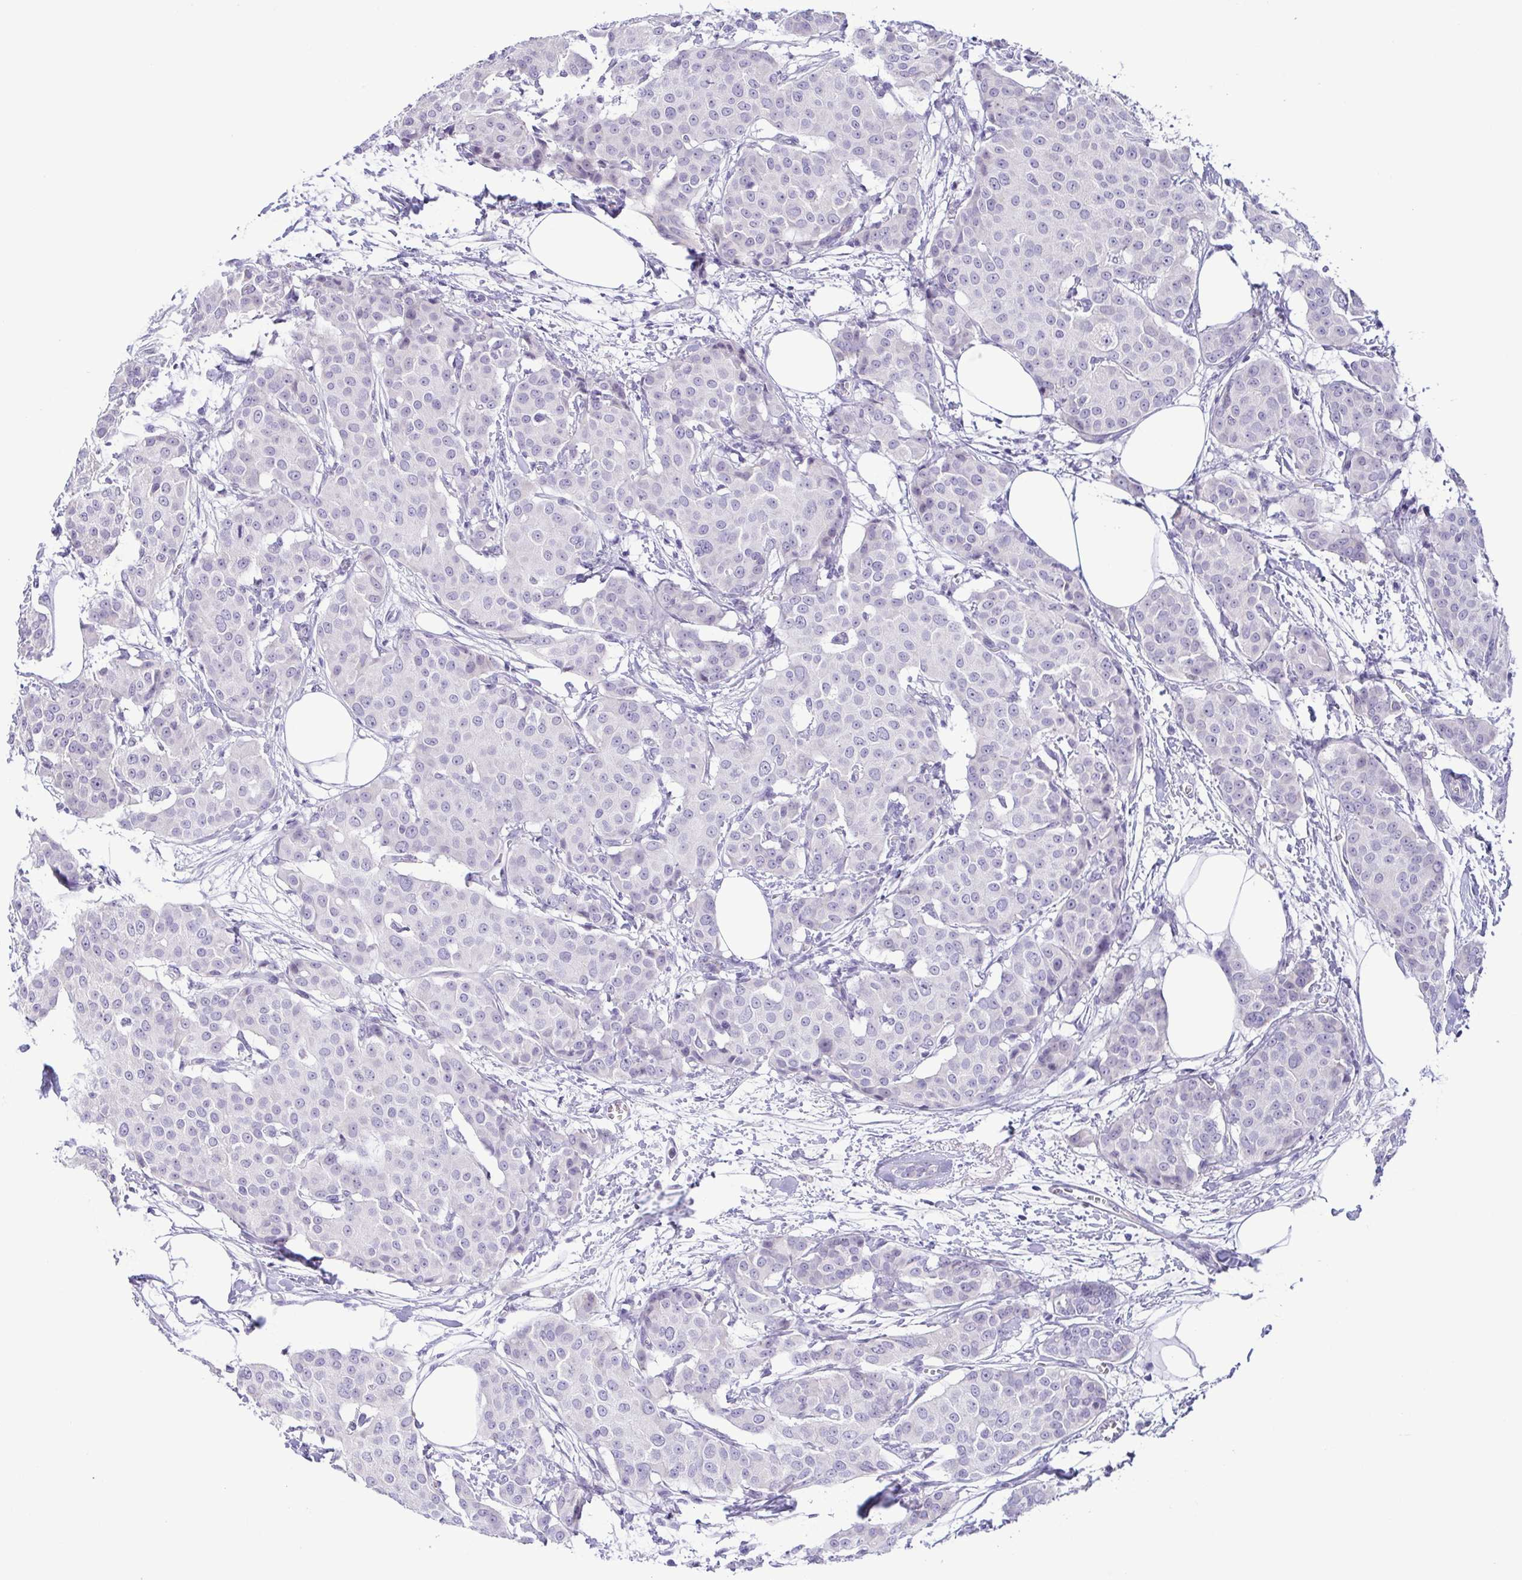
{"staining": {"intensity": "negative", "quantity": "none", "location": "none"}, "tissue": "breast cancer", "cell_type": "Tumor cells", "image_type": "cancer", "snomed": [{"axis": "morphology", "description": "Duct carcinoma"}, {"axis": "topography", "description": "Breast"}], "caption": "The immunohistochemistry (IHC) micrograph has no significant staining in tumor cells of breast infiltrating ductal carcinoma tissue. (IHC, brightfield microscopy, high magnification).", "gene": "MYL7", "patient": {"sex": "female", "age": 91}}